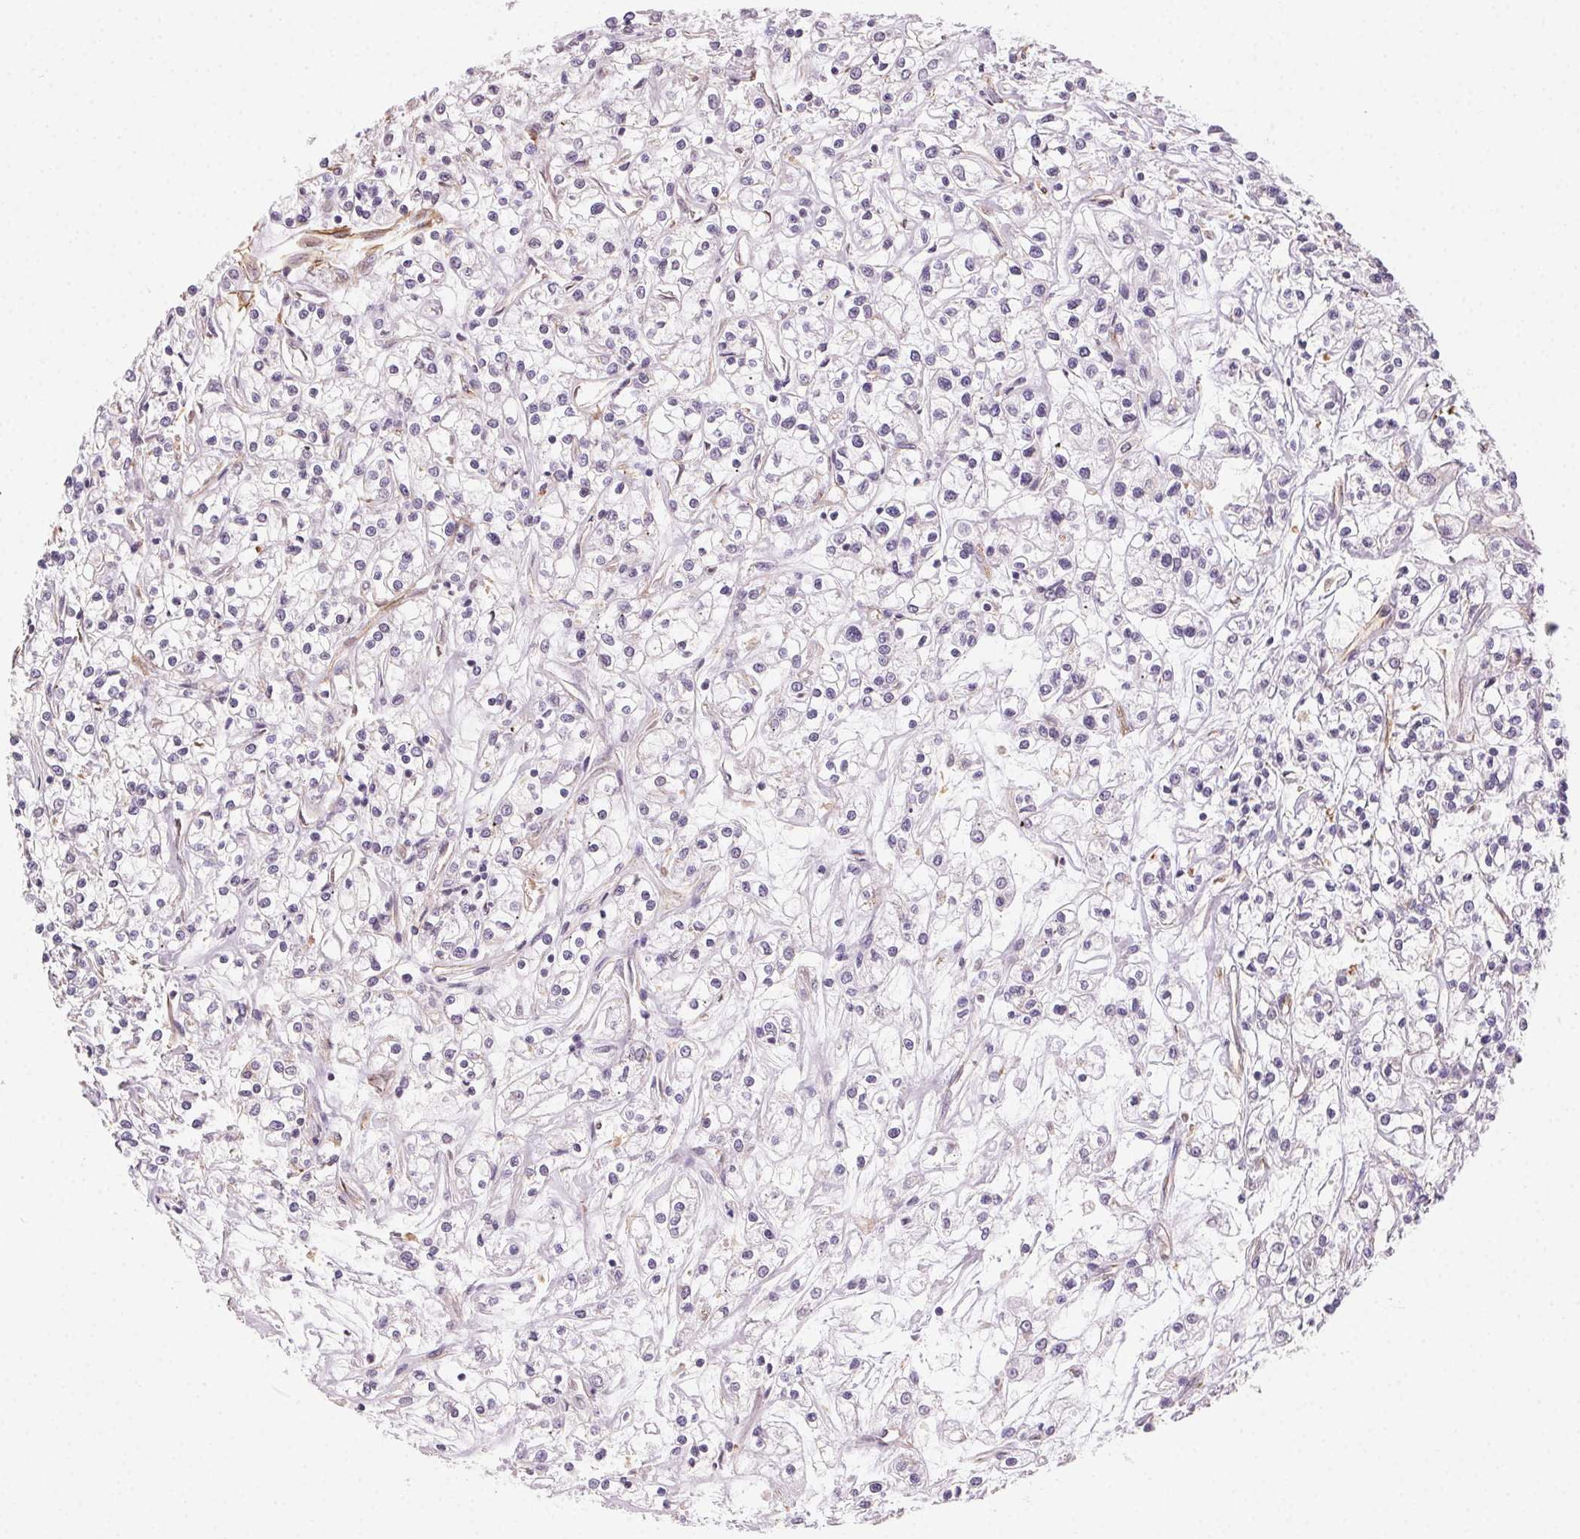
{"staining": {"intensity": "negative", "quantity": "none", "location": "none"}, "tissue": "renal cancer", "cell_type": "Tumor cells", "image_type": "cancer", "snomed": [{"axis": "morphology", "description": "Adenocarcinoma, NOS"}, {"axis": "topography", "description": "Kidney"}], "caption": "DAB immunohistochemical staining of adenocarcinoma (renal) reveals no significant expression in tumor cells.", "gene": "PLA2G4F", "patient": {"sex": "female", "age": 59}}